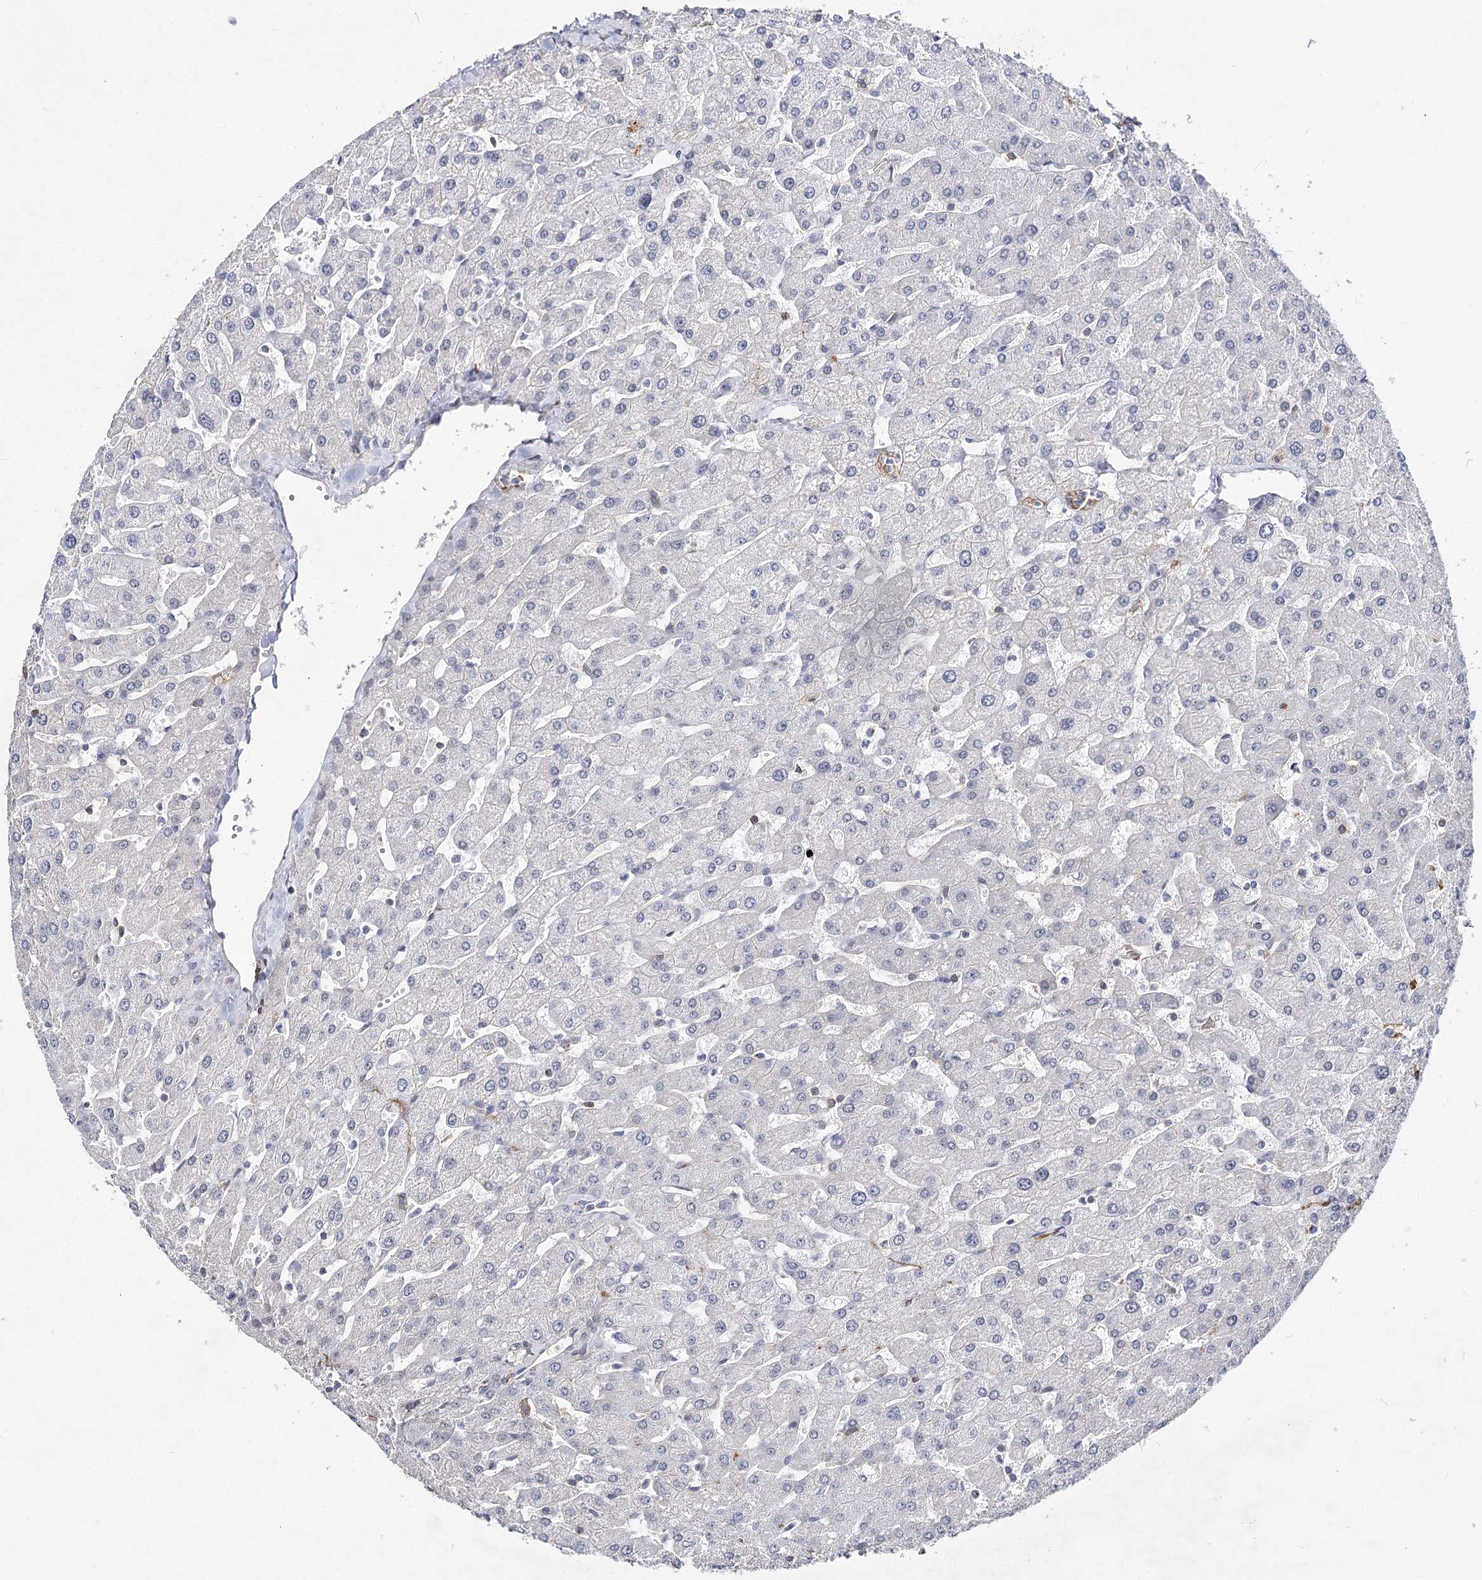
{"staining": {"intensity": "negative", "quantity": "none", "location": "none"}, "tissue": "liver", "cell_type": "Cholangiocytes", "image_type": "normal", "snomed": [{"axis": "morphology", "description": "Normal tissue, NOS"}, {"axis": "topography", "description": "Liver"}], "caption": "Protein analysis of benign liver reveals no significant staining in cholangiocytes.", "gene": "TMEM218", "patient": {"sex": "male", "age": 55}}